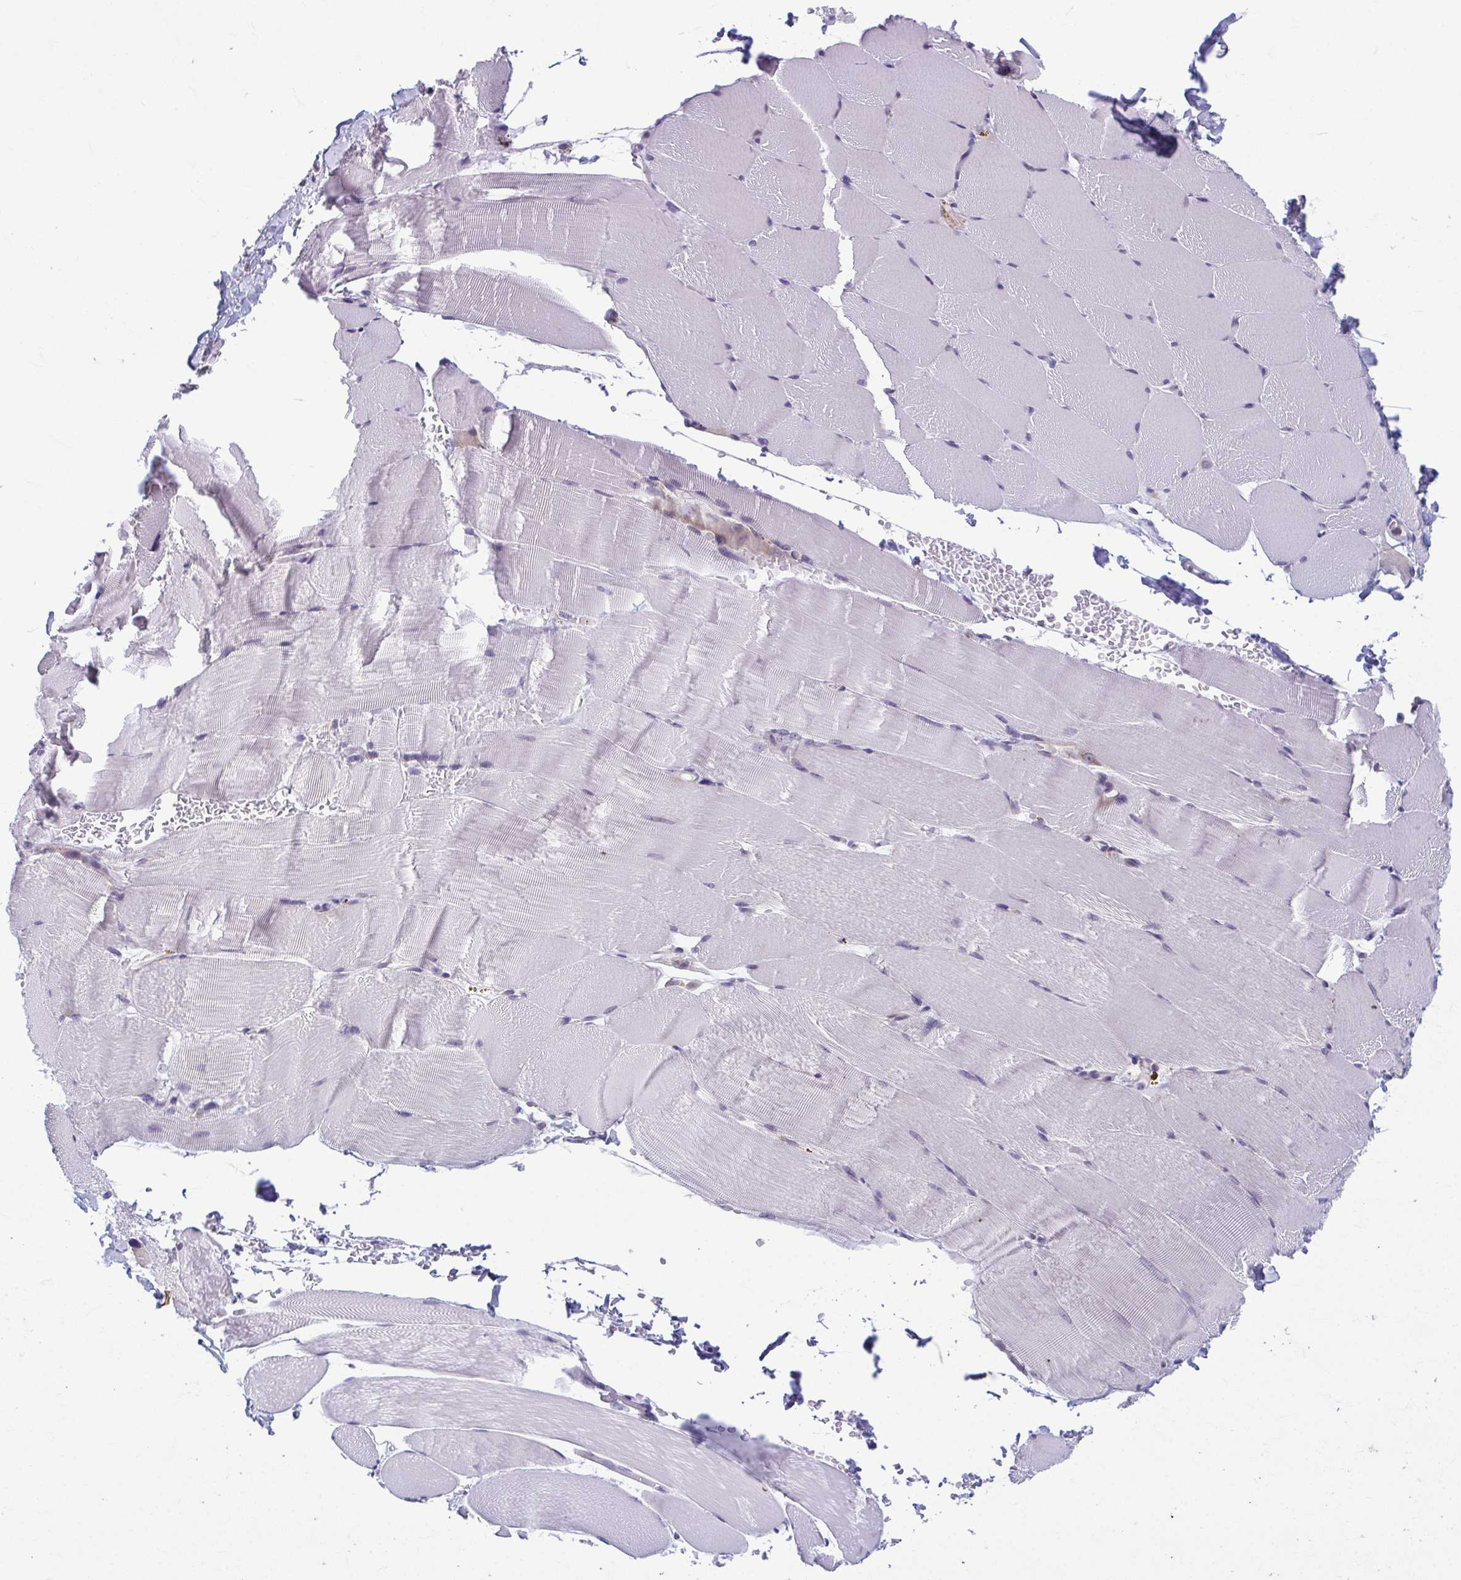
{"staining": {"intensity": "negative", "quantity": "none", "location": "none"}, "tissue": "skeletal muscle", "cell_type": "Myocytes", "image_type": "normal", "snomed": [{"axis": "morphology", "description": "Normal tissue, NOS"}, {"axis": "topography", "description": "Skeletal muscle"}], "caption": "Immunohistochemistry (IHC) image of normal skeletal muscle stained for a protein (brown), which shows no positivity in myocytes. (DAB (3,3'-diaminobenzidine) immunohistochemistry with hematoxylin counter stain).", "gene": "TMEM108", "patient": {"sex": "female", "age": 37}}